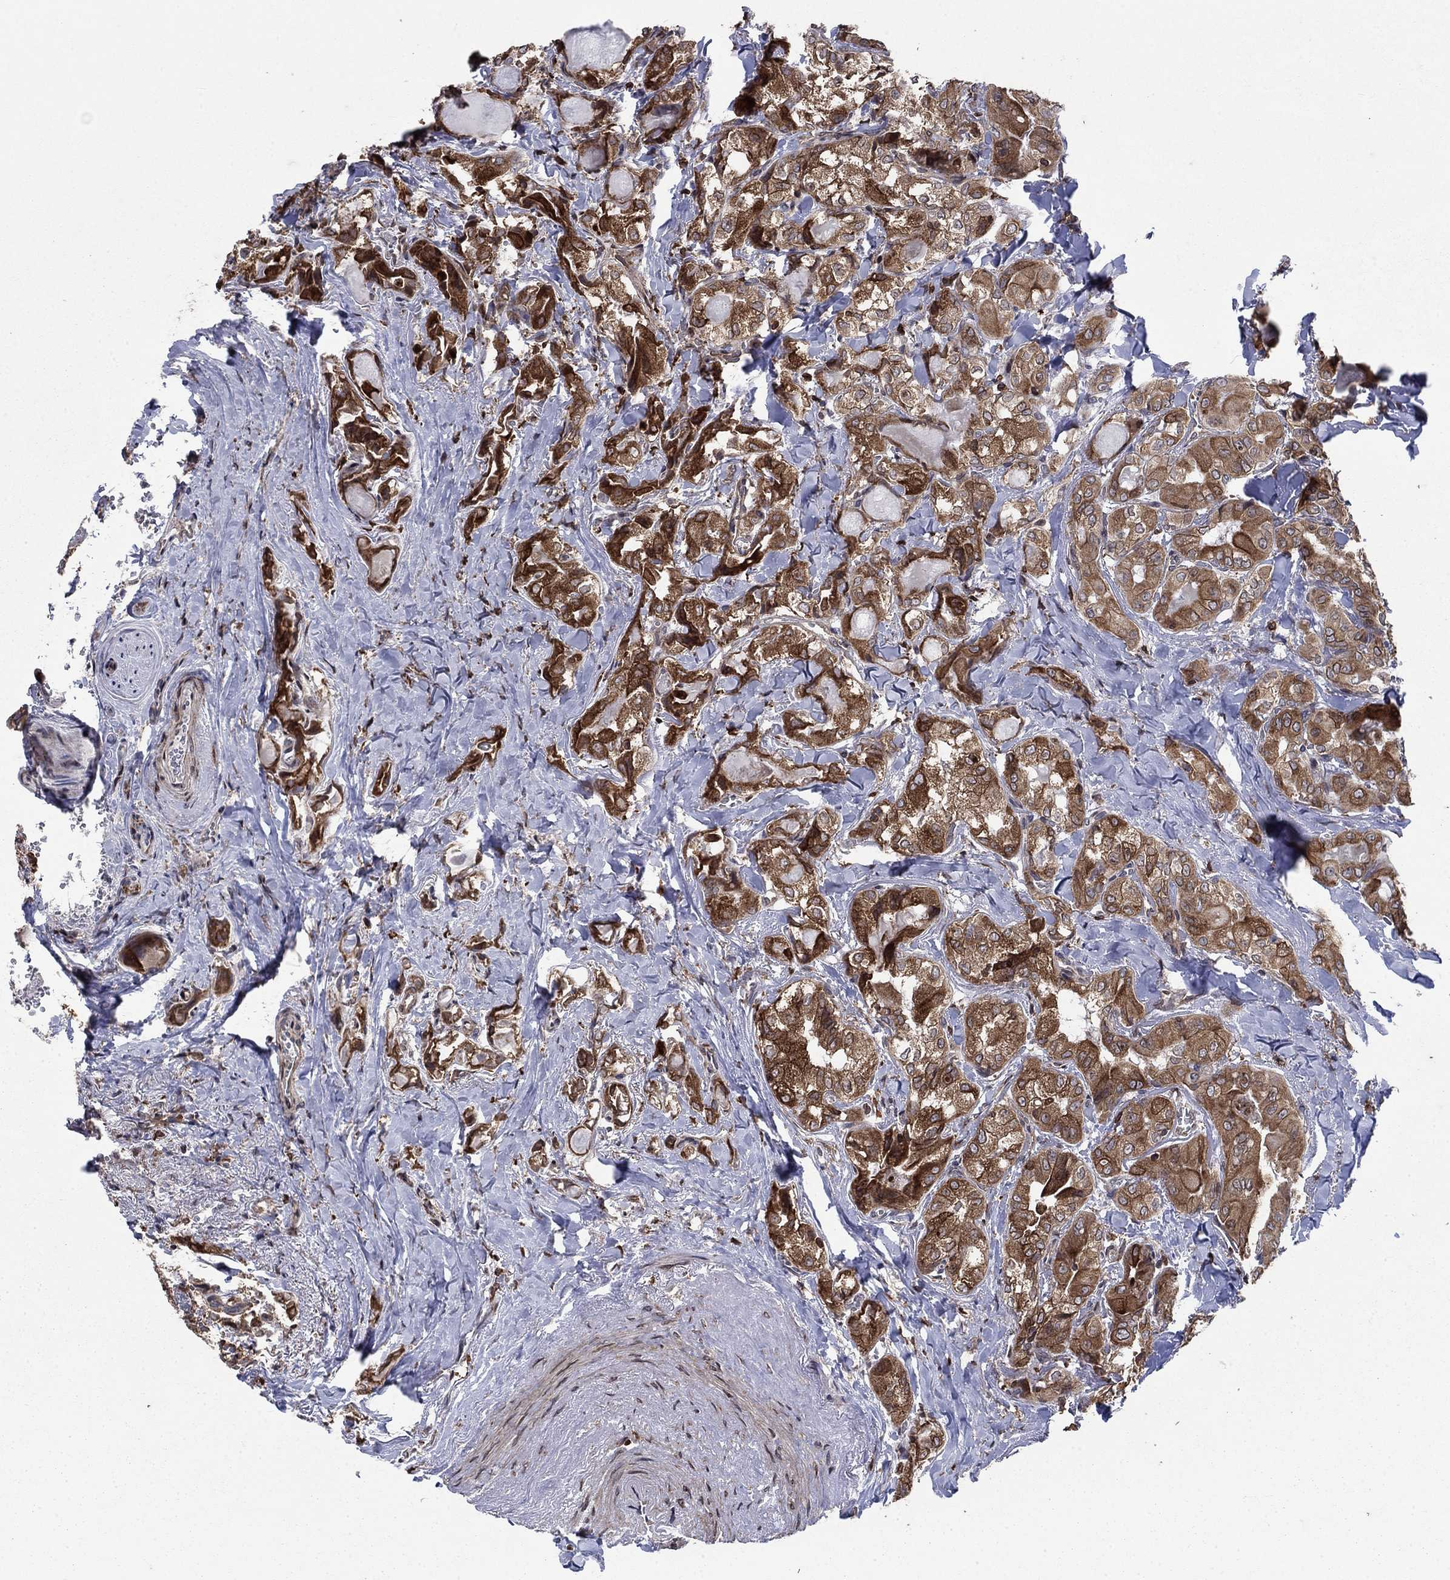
{"staining": {"intensity": "moderate", "quantity": ">75%", "location": "cytoplasmic/membranous"}, "tissue": "thyroid cancer", "cell_type": "Tumor cells", "image_type": "cancer", "snomed": [{"axis": "morphology", "description": "Normal tissue, NOS"}, {"axis": "morphology", "description": "Papillary adenocarcinoma, NOS"}, {"axis": "topography", "description": "Thyroid gland"}], "caption": "Immunohistochemistry of human thyroid papillary adenocarcinoma exhibits medium levels of moderate cytoplasmic/membranous positivity in approximately >75% of tumor cells. (IHC, brightfield microscopy, high magnification).", "gene": "DHRS7", "patient": {"sex": "female", "age": 66}}